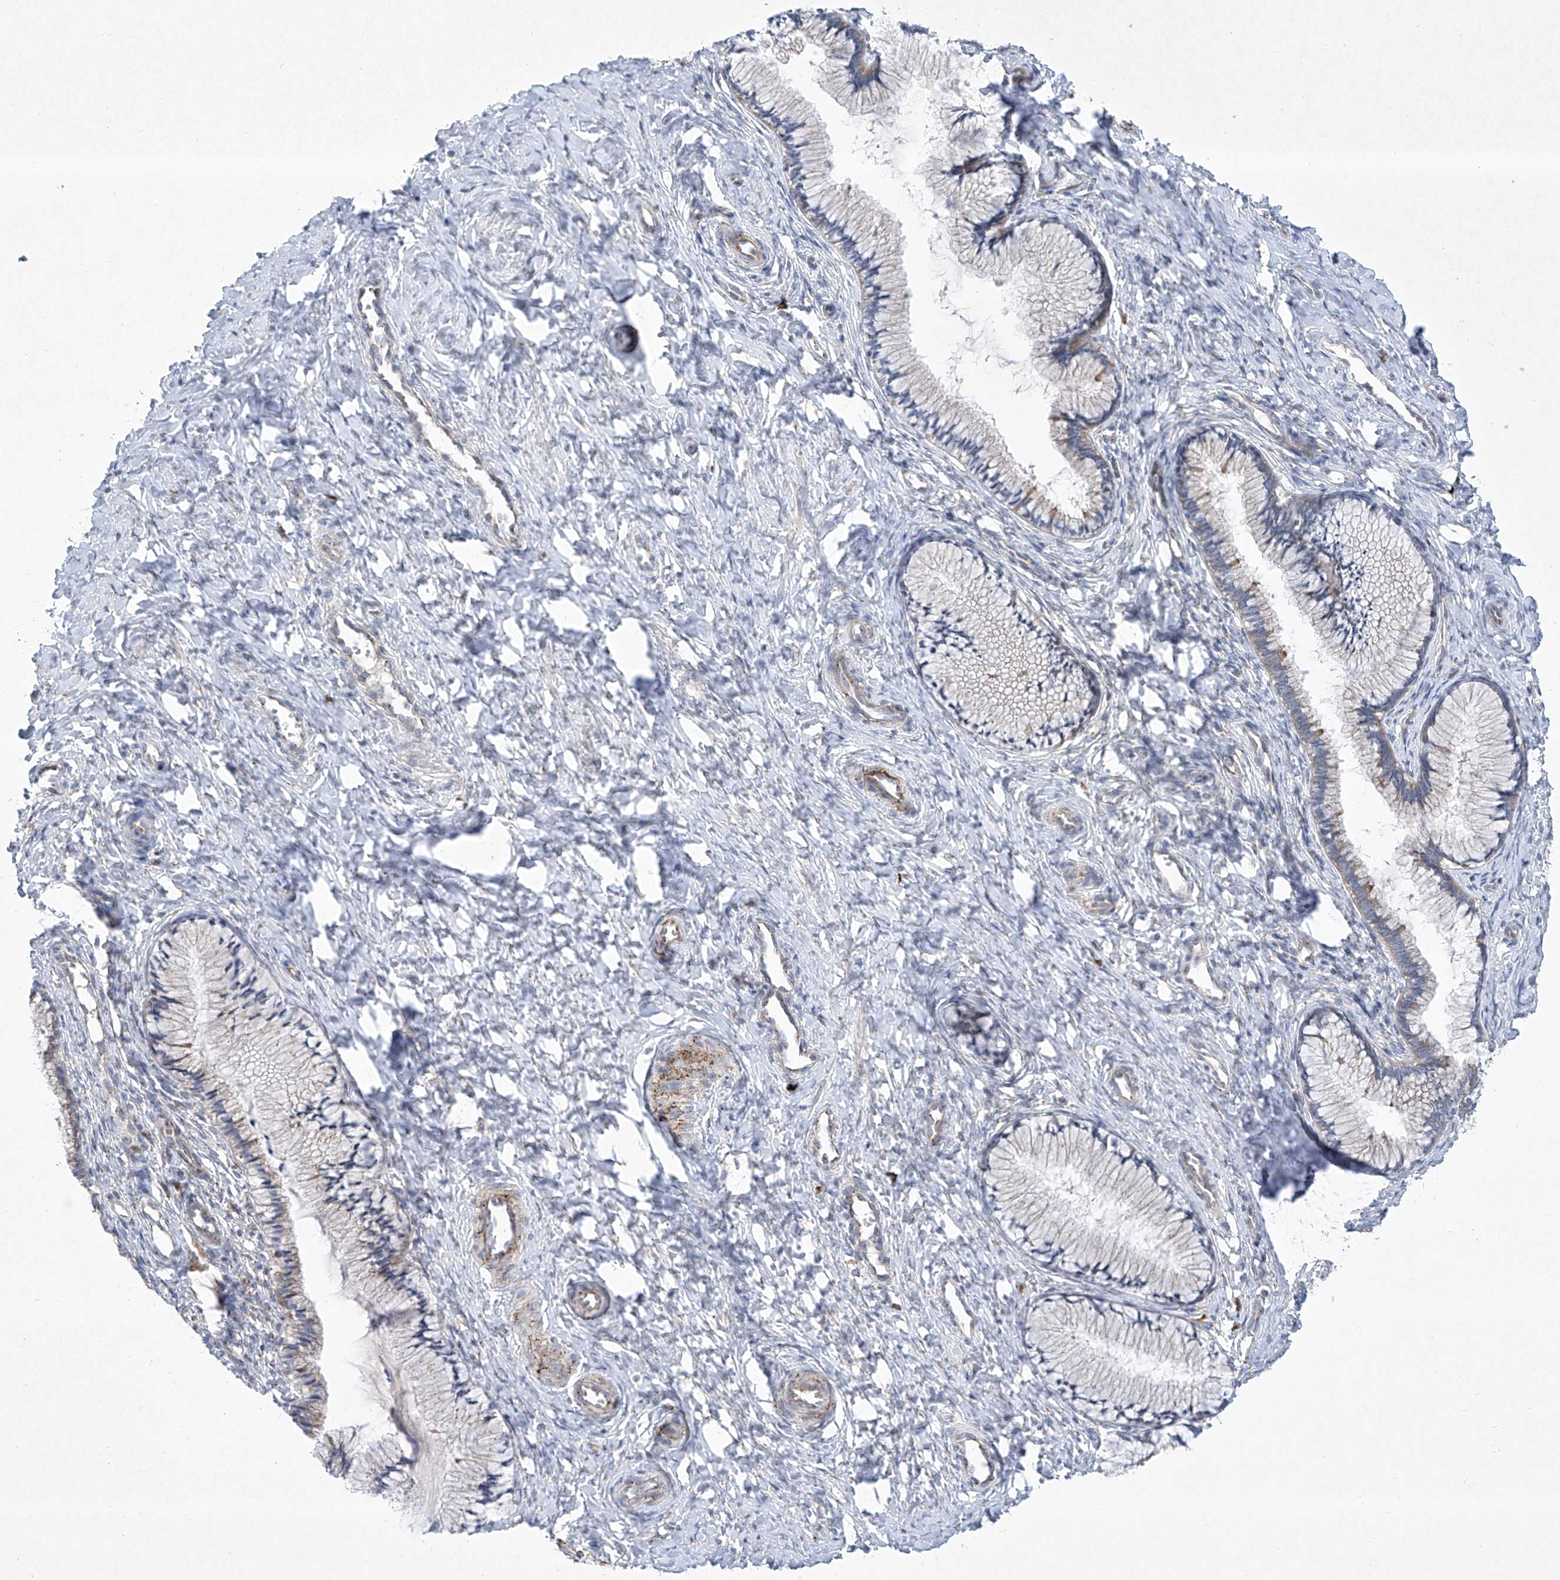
{"staining": {"intensity": "weak", "quantity": "25%-75%", "location": "cytoplasmic/membranous"}, "tissue": "cervix", "cell_type": "Glandular cells", "image_type": "normal", "snomed": [{"axis": "morphology", "description": "Normal tissue, NOS"}, {"axis": "topography", "description": "Cervix"}], "caption": "High-power microscopy captured an IHC histopathology image of unremarkable cervix, revealing weak cytoplasmic/membranous staining in approximately 25%-75% of glandular cells. (DAB (3,3'-diaminobenzidine) IHC with brightfield microscopy, high magnification).", "gene": "TJAP1", "patient": {"sex": "female", "age": 27}}